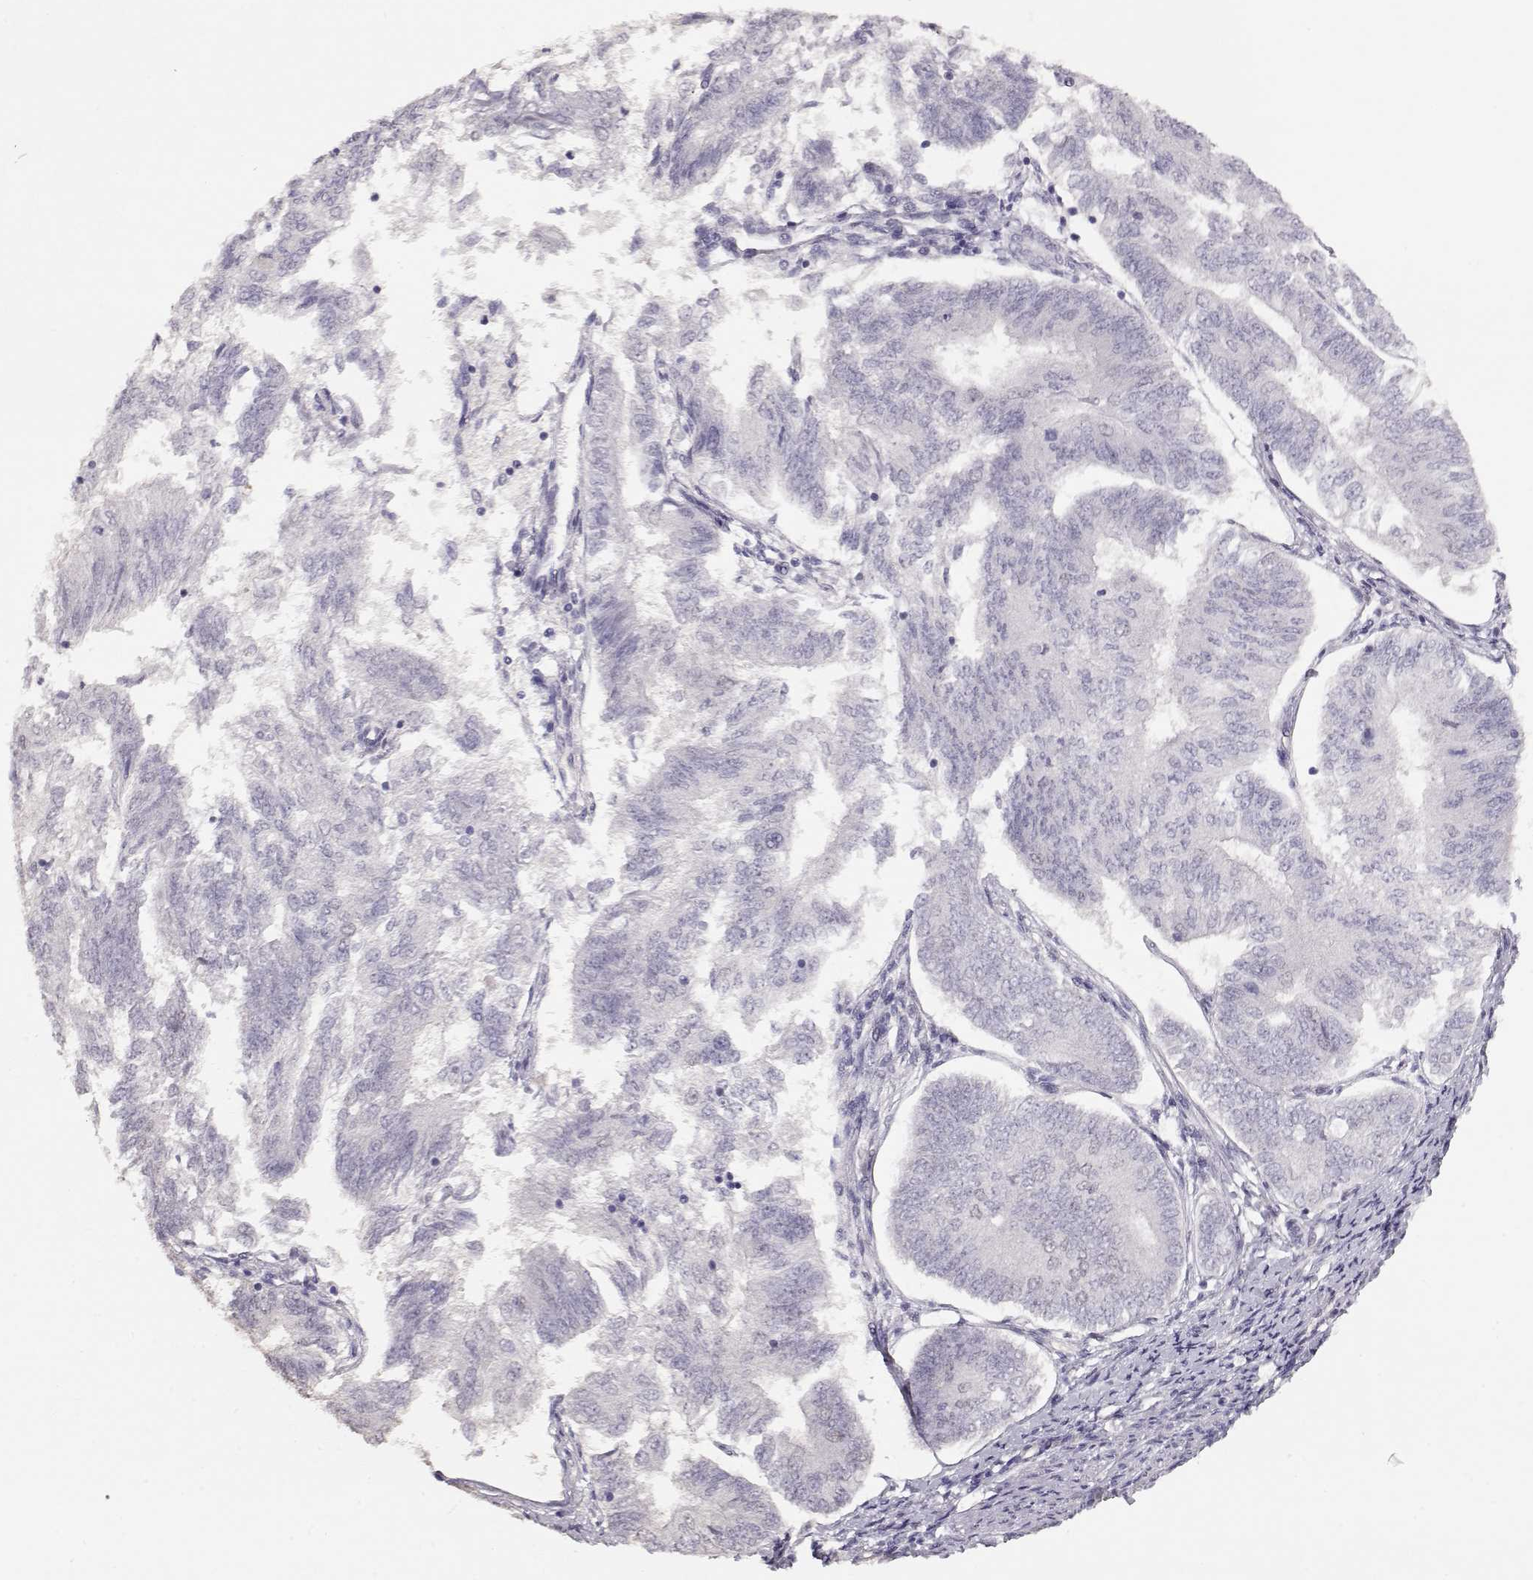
{"staining": {"intensity": "negative", "quantity": "none", "location": "none"}, "tissue": "endometrial cancer", "cell_type": "Tumor cells", "image_type": "cancer", "snomed": [{"axis": "morphology", "description": "Adenocarcinoma, NOS"}, {"axis": "topography", "description": "Endometrium"}], "caption": "Micrograph shows no significant protein staining in tumor cells of endometrial cancer (adenocarcinoma). (Brightfield microscopy of DAB immunohistochemistry at high magnification).", "gene": "PCP4", "patient": {"sex": "female", "age": 58}}